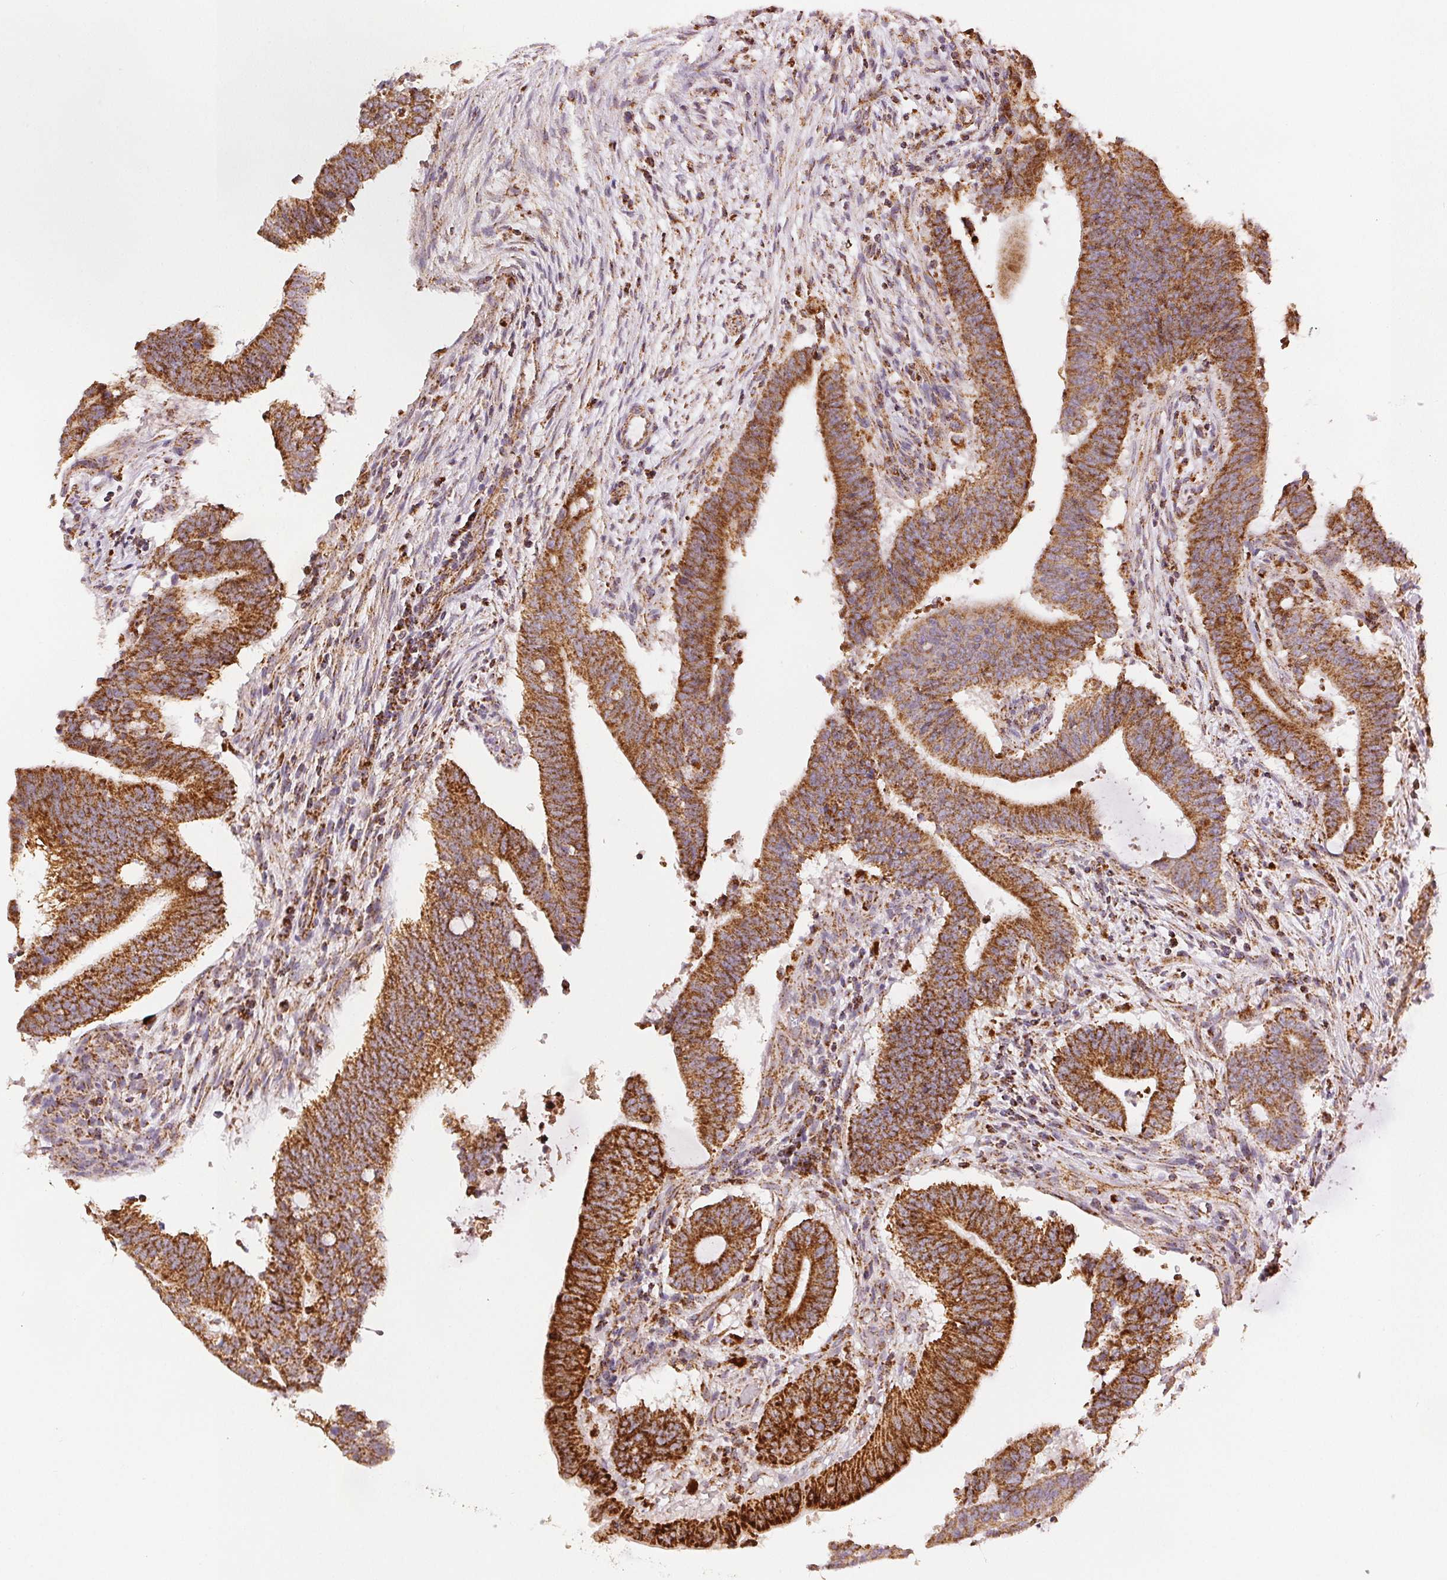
{"staining": {"intensity": "strong", "quantity": ">75%", "location": "cytoplasmic/membranous"}, "tissue": "colorectal cancer", "cell_type": "Tumor cells", "image_type": "cancer", "snomed": [{"axis": "morphology", "description": "Adenocarcinoma, NOS"}, {"axis": "topography", "description": "Colon"}], "caption": "Protein expression analysis of human adenocarcinoma (colorectal) reveals strong cytoplasmic/membranous expression in approximately >75% of tumor cells. (DAB IHC with brightfield microscopy, high magnification).", "gene": "SDHB", "patient": {"sex": "female", "age": 43}}